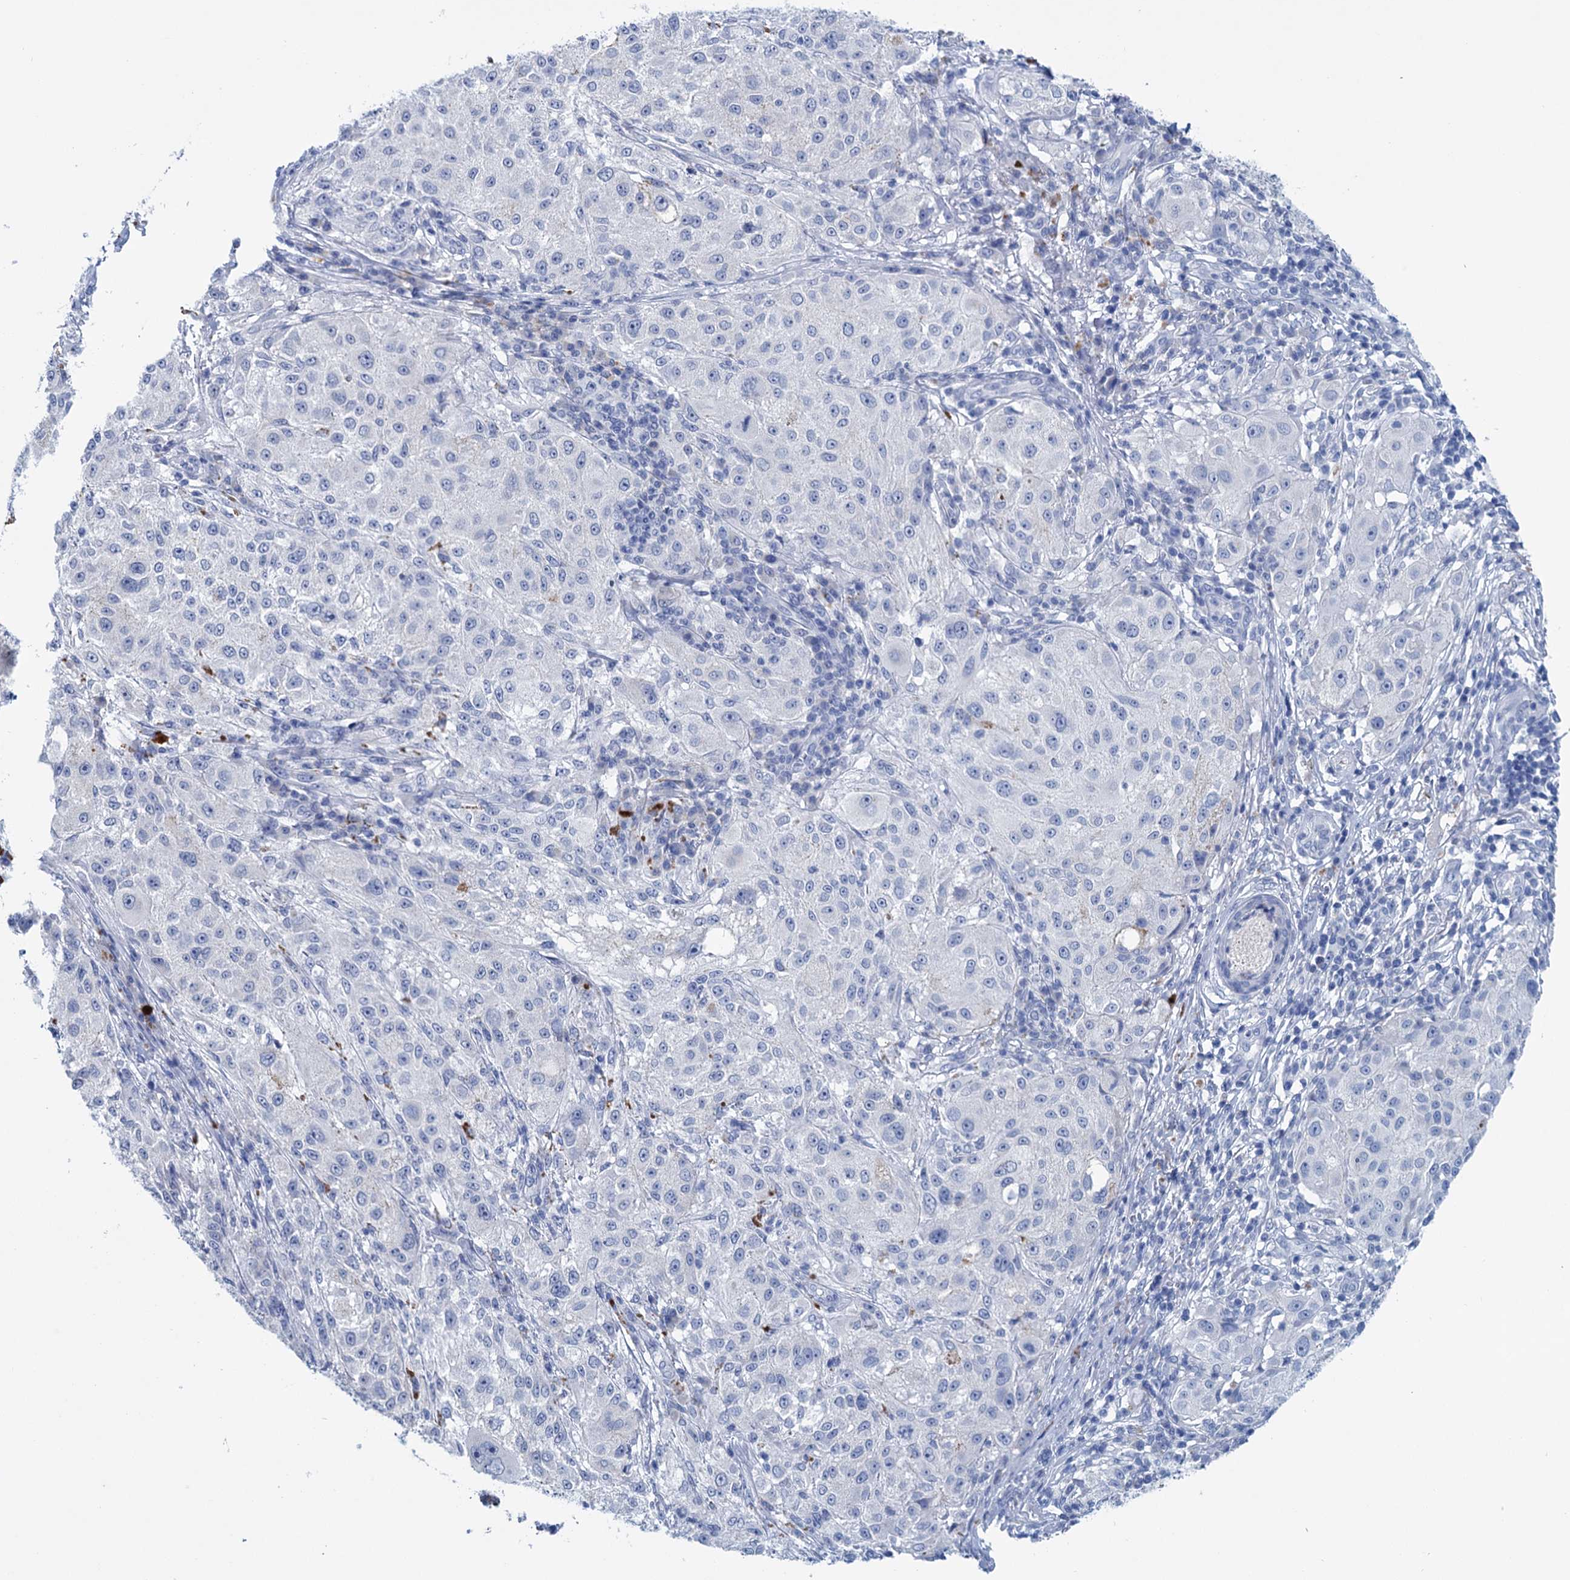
{"staining": {"intensity": "negative", "quantity": "none", "location": "none"}, "tissue": "melanoma", "cell_type": "Tumor cells", "image_type": "cancer", "snomed": [{"axis": "morphology", "description": "Necrosis, NOS"}, {"axis": "morphology", "description": "Malignant melanoma, NOS"}, {"axis": "topography", "description": "Skin"}], "caption": "The histopathology image reveals no staining of tumor cells in malignant melanoma.", "gene": "MYOZ3", "patient": {"sex": "female", "age": 87}}